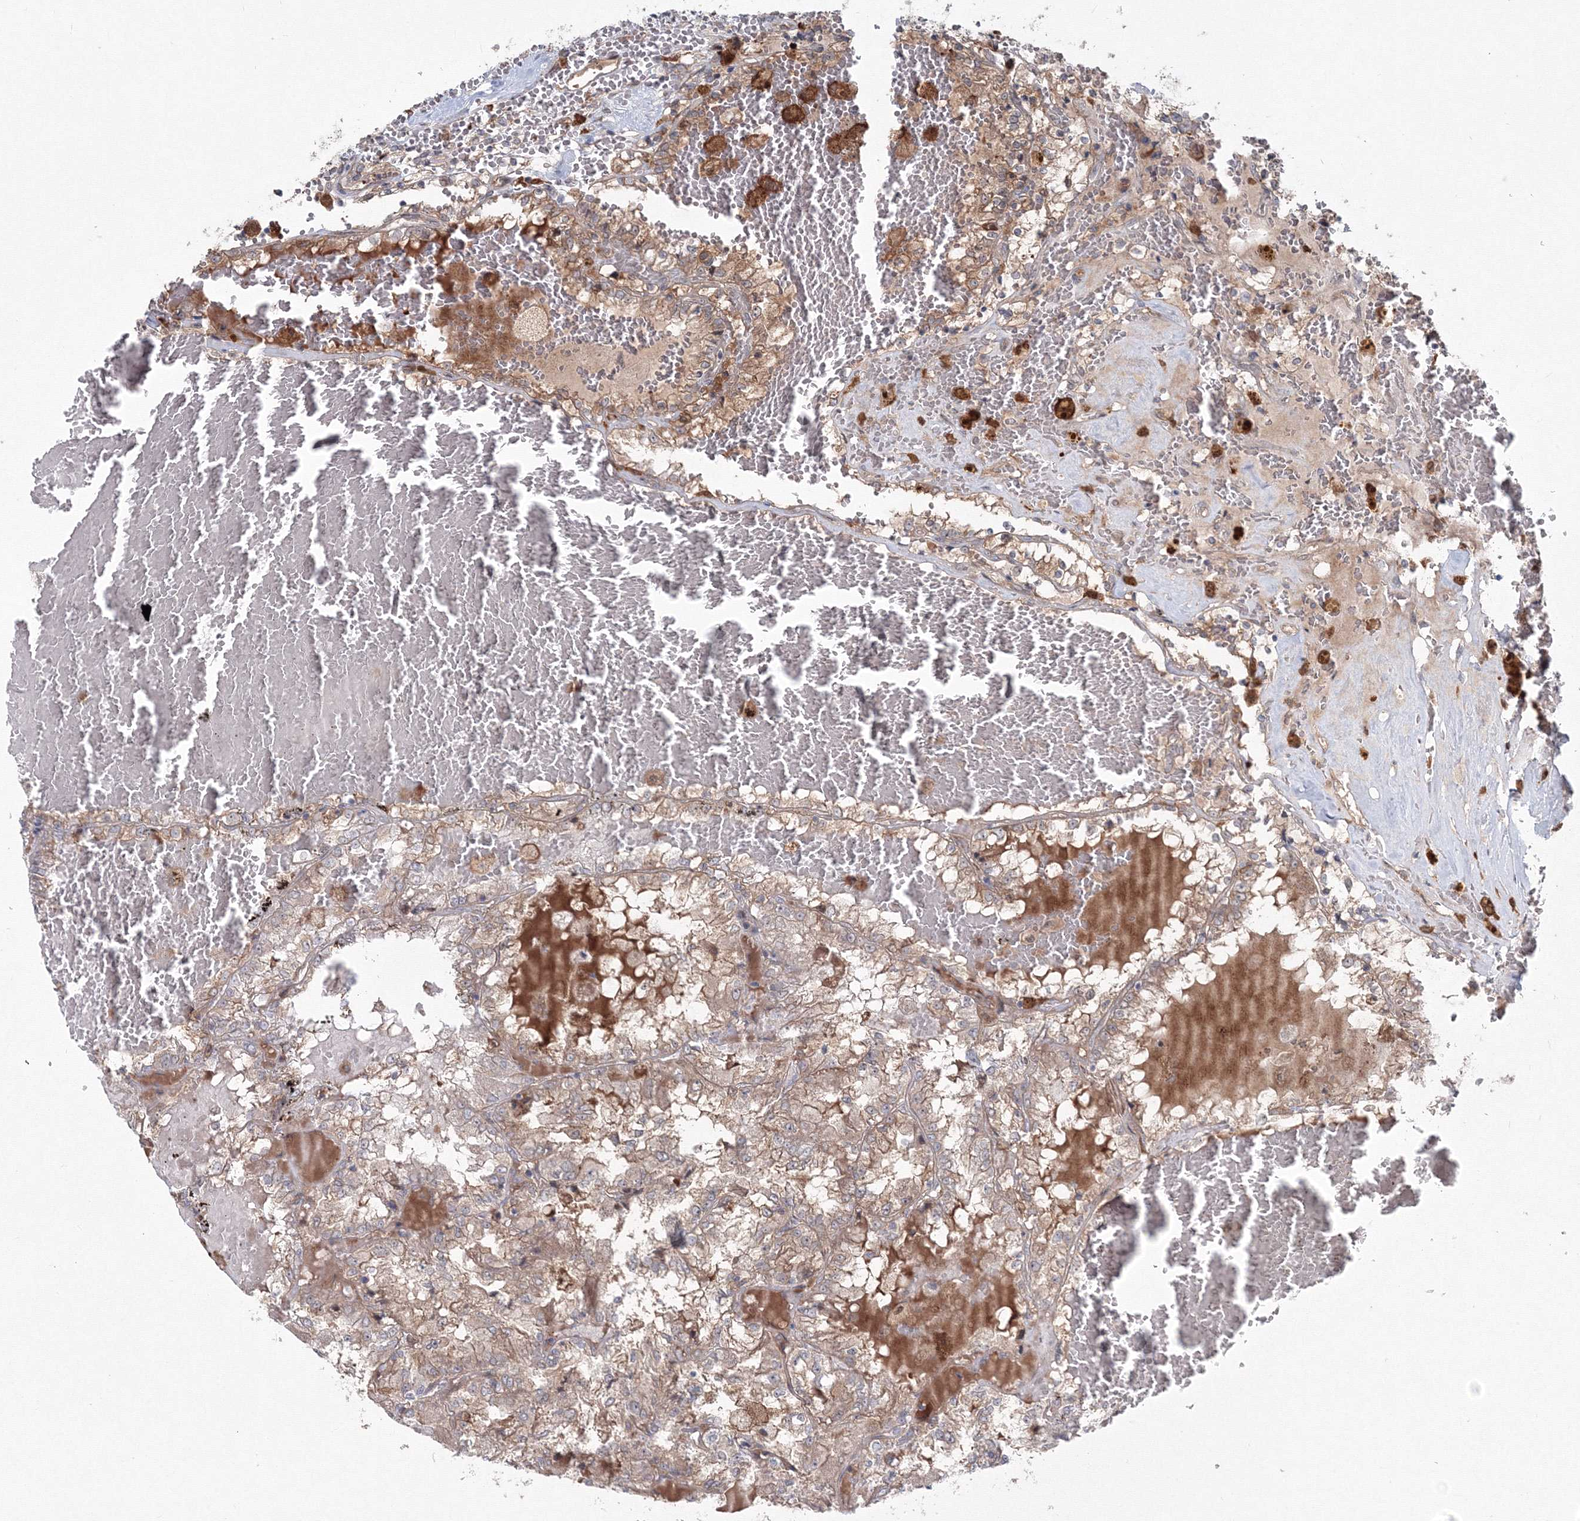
{"staining": {"intensity": "weak", "quantity": ">75%", "location": "cytoplasmic/membranous"}, "tissue": "renal cancer", "cell_type": "Tumor cells", "image_type": "cancer", "snomed": [{"axis": "morphology", "description": "Adenocarcinoma, NOS"}, {"axis": "topography", "description": "Kidney"}], "caption": "IHC staining of adenocarcinoma (renal), which demonstrates low levels of weak cytoplasmic/membranous expression in approximately >75% of tumor cells indicating weak cytoplasmic/membranous protein staining. The staining was performed using DAB (3,3'-diaminobenzidine) (brown) for protein detection and nuclei were counterstained in hematoxylin (blue).", "gene": "MKRN2", "patient": {"sex": "female", "age": 56}}